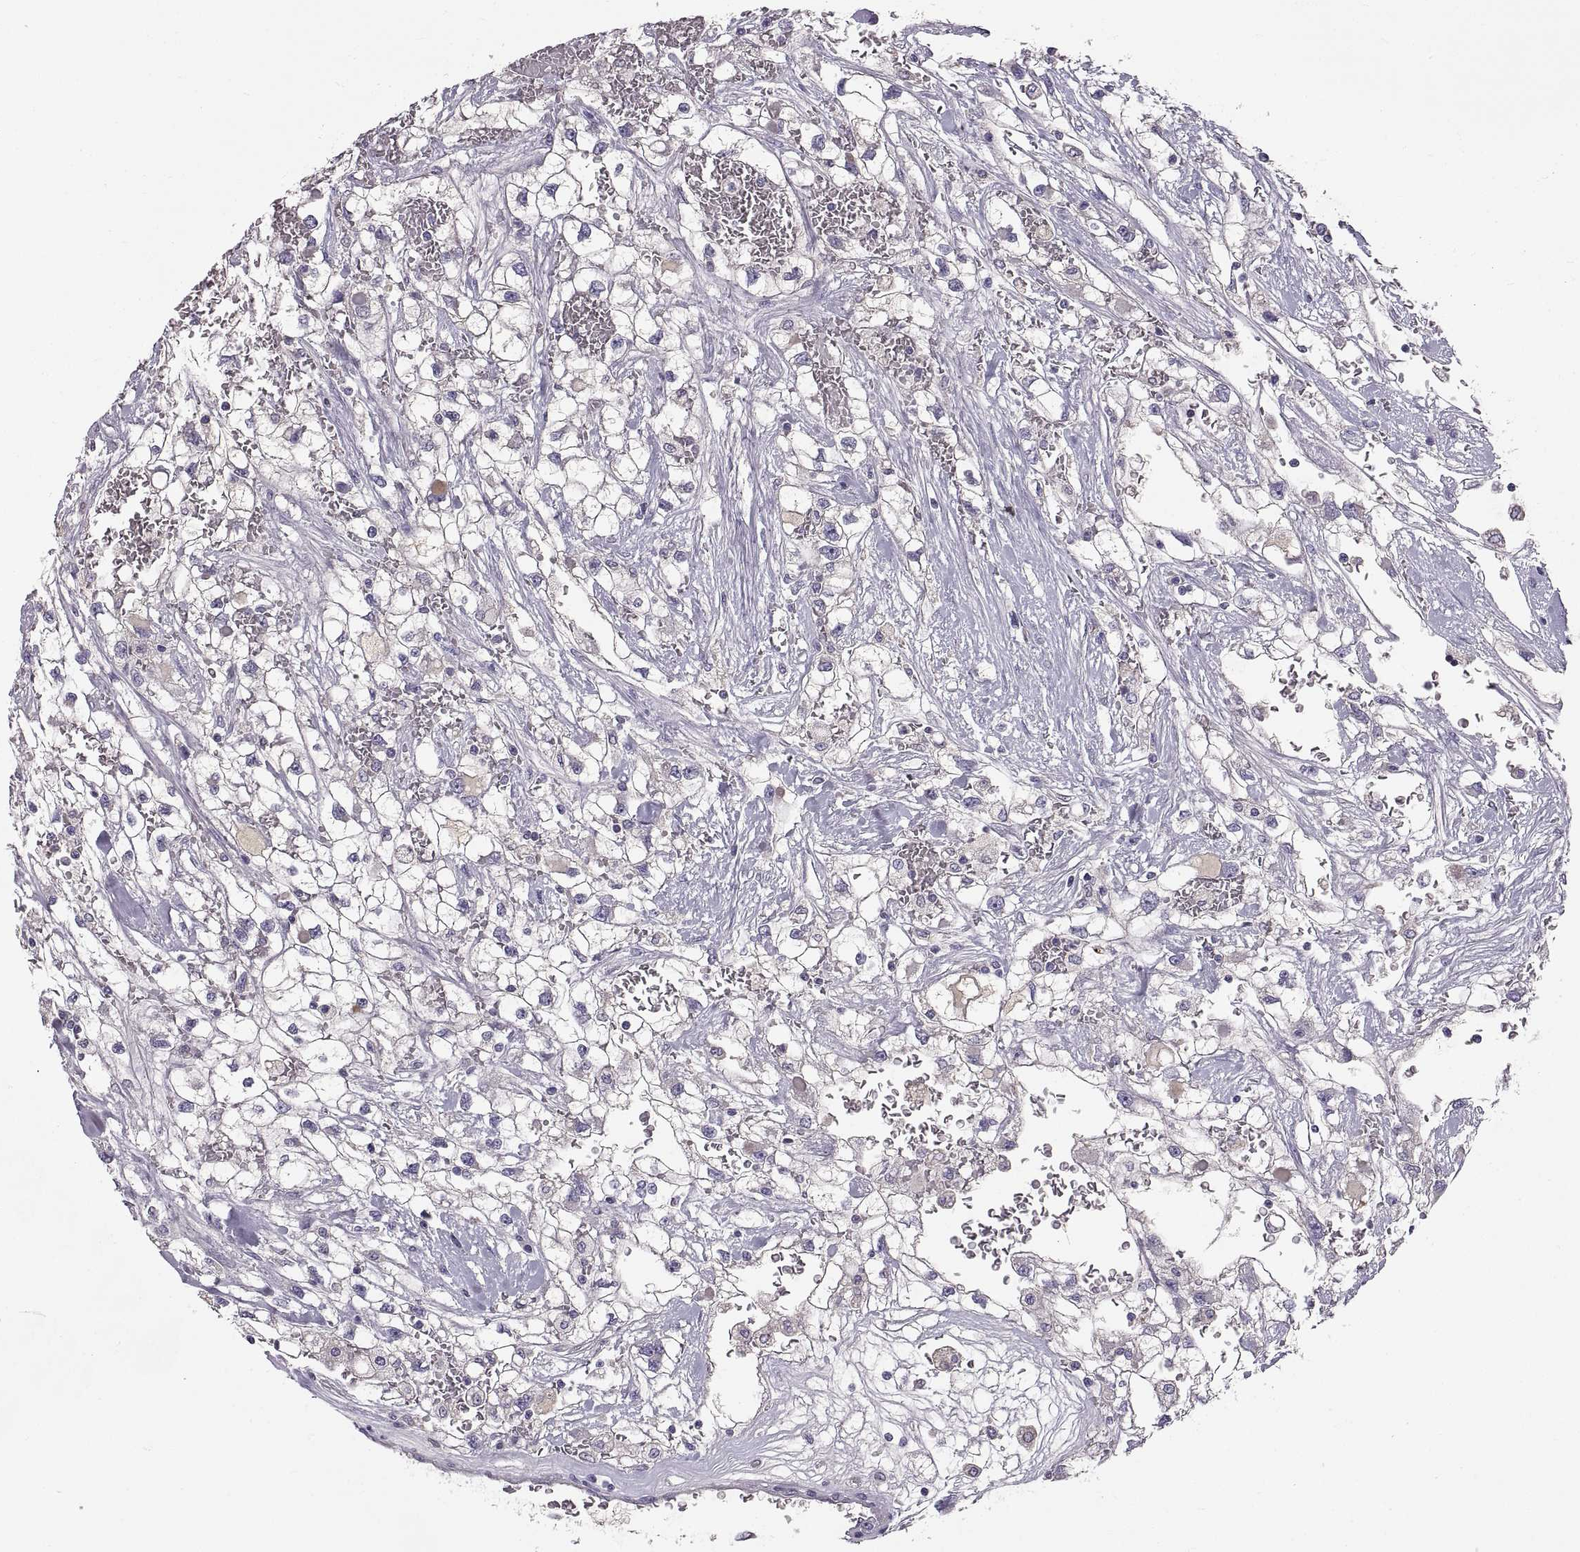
{"staining": {"intensity": "negative", "quantity": "none", "location": "none"}, "tissue": "renal cancer", "cell_type": "Tumor cells", "image_type": "cancer", "snomed": [{"axis": "morphology", "description": "Adenocarcinoma, NOS"}, {"axis": "topography", "description": "Kidney"}], "caption": "The photomicrograph demonstrates no significant positivity in tumor cells of renal adenocarcinoma.", "gene": "ADAM32", "patient": {"sex": "male", "age": 59}}